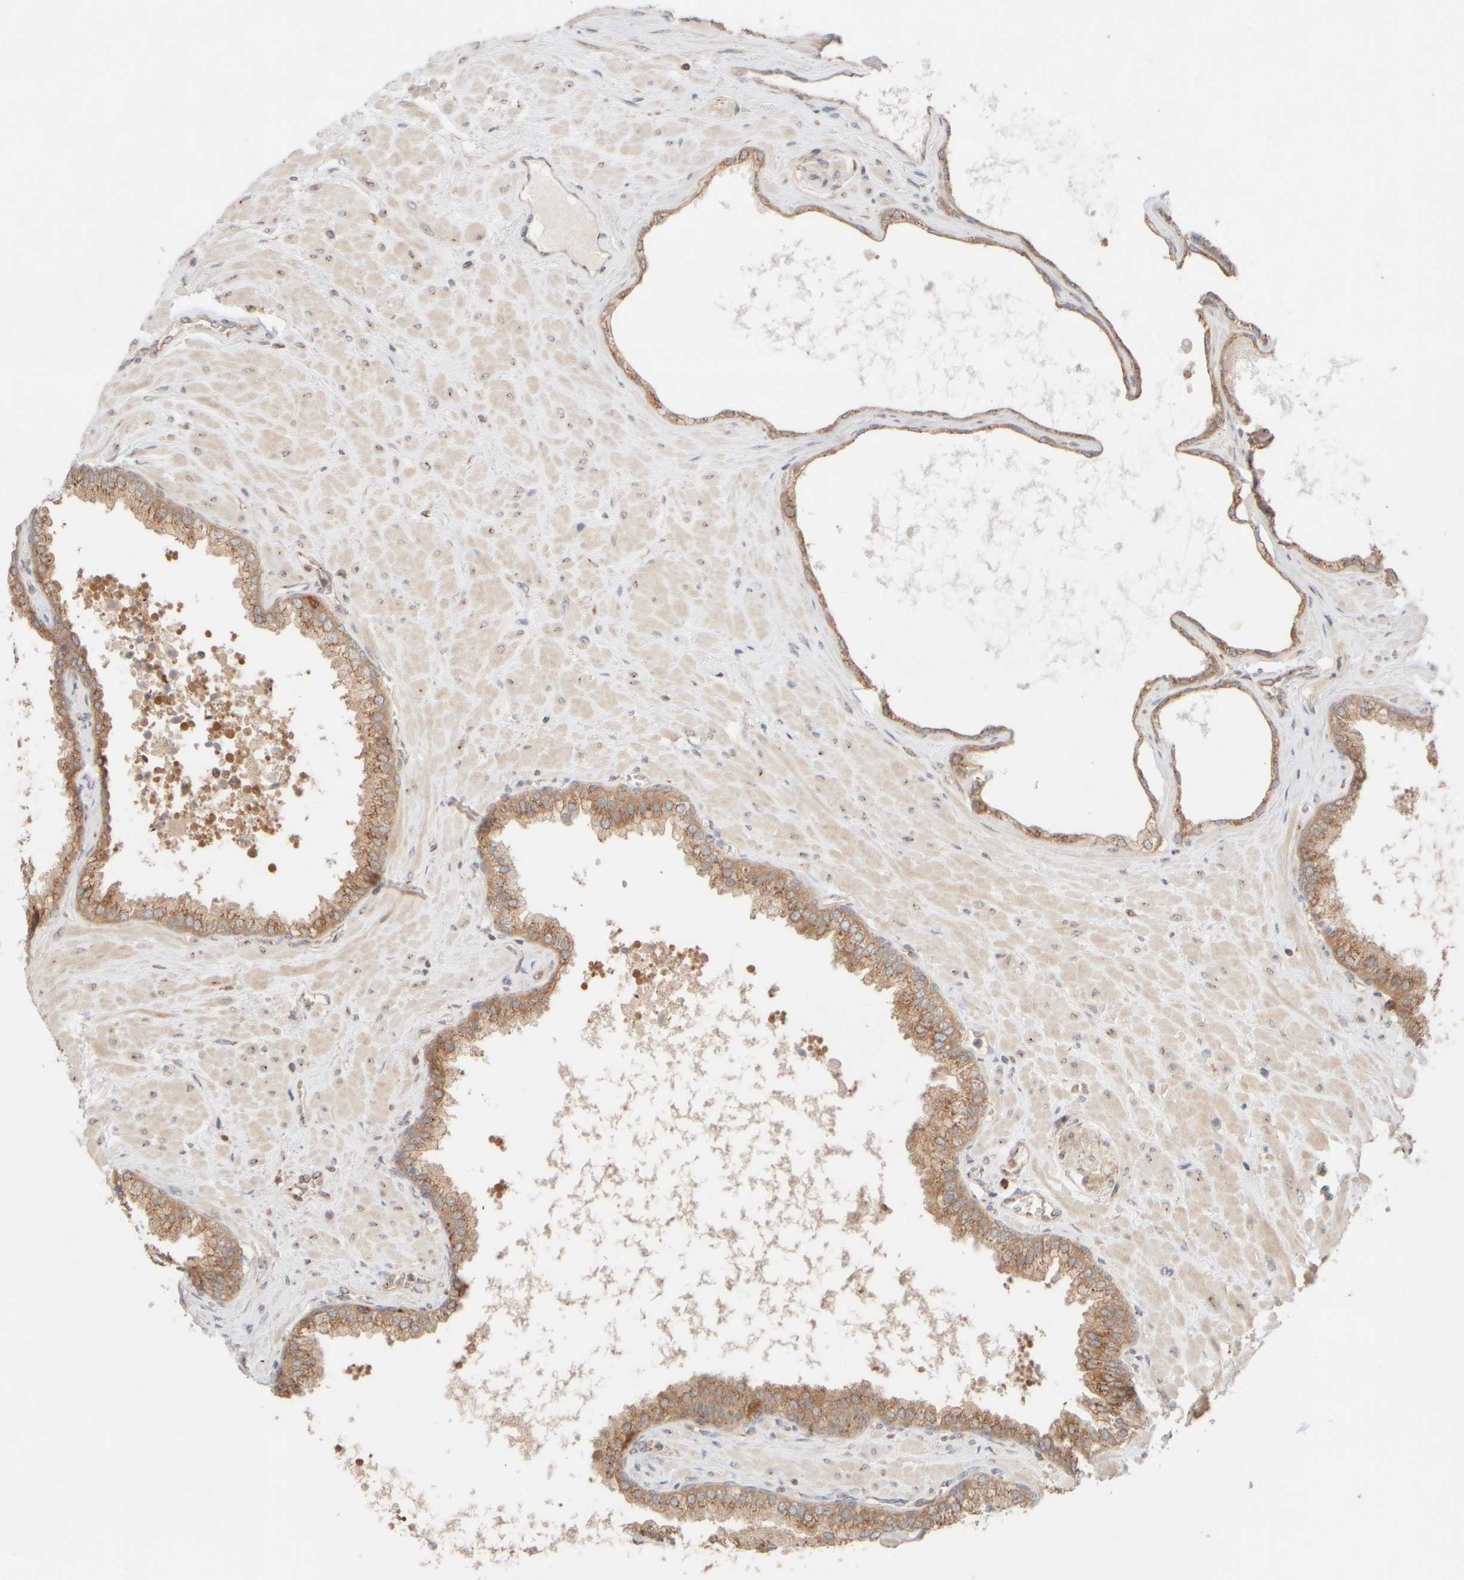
{"staining": {"intensity": "moderate", "quantity": ">75%", "location": "cytoplasmic/membranous"}, "tissue": "prostate cancer", "cell_type": "Tumor cells", "image_type": "cancer", "snomed": [{"axis": "morphology", "description": "Adenocarcinoma, Low grade"}, {"axis": "topography", "description": "Prostate"}], "caption": "Prostate low-grade adenocarcinoma stained with a brown dye demonstrates moderate cytoplasmic/membranous positive positivity in approximately >75% of tumor cells.", "gene": "RABEP1", "patient": {"sex": "male", "age": 71}}